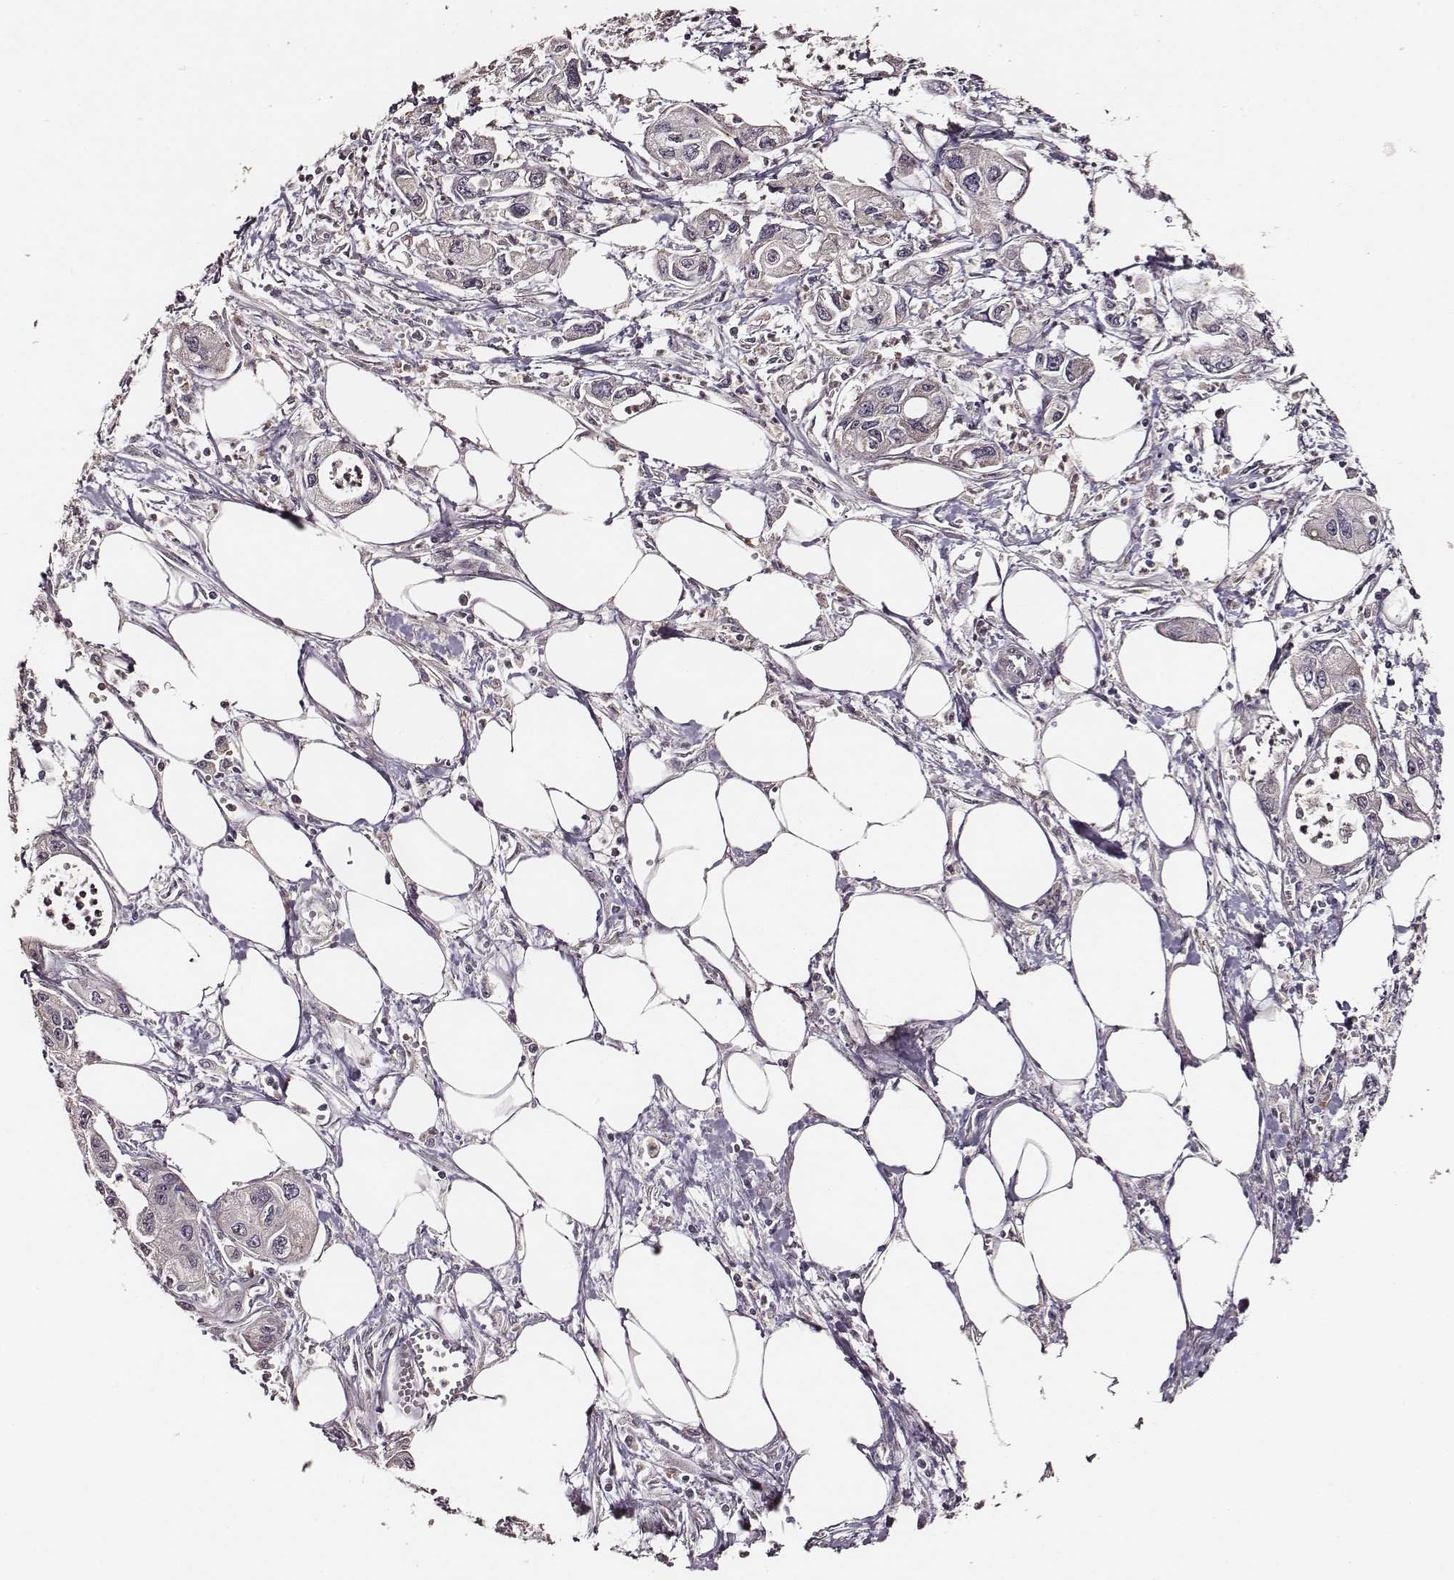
{"staining": {"intensity": "negative", "quantity": "none", "location": "none"}, "tissue": "pancreatic cancer", "cell_type": "Tumor cells", "image_type": "cancer", "snomed": [{"axis": "morphology", "description": "Adenocarcinoma, NOS"}, {"axis": "topography", "description": "Pancreas"}], "caption": "IHC image of neoplastic tissue: pancreatic adenocarcinoma stained with DAB (3,3'-diaminobenzidine) demonstrates no significant protein expression in tumor cells.", "gene": "VPS26A", "patient": {"sex": "male", "age": 70}}